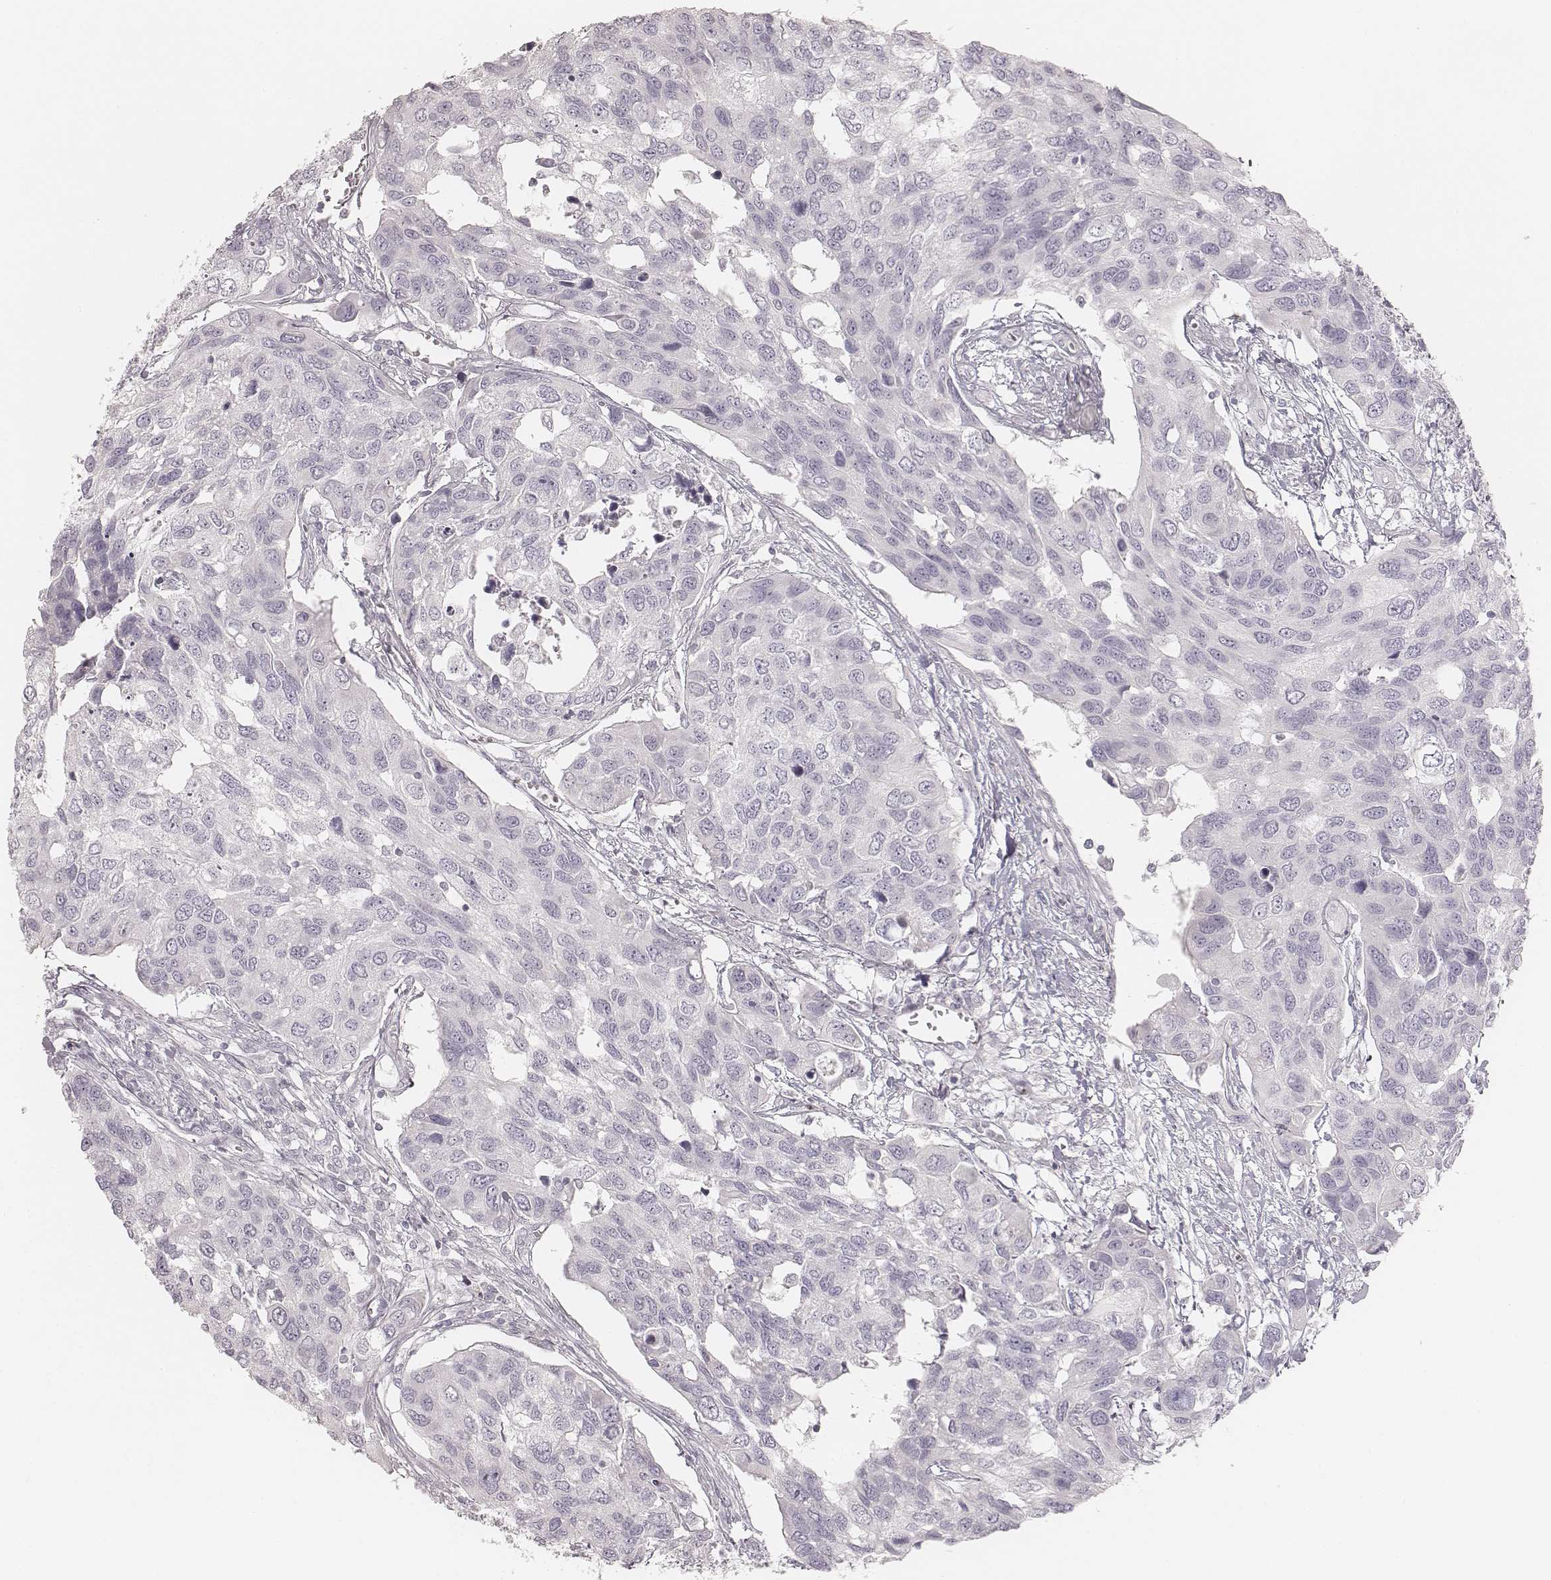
{"staining": {"intensity": "negative", "quantity": "none", "location": "none"}, "tissue": "urothelial cancer", "cell_type": "Tumor cells", "image_type": "cancer", "snomed": [{"axis": "morphology", "description": "Urothelial carcinoma, High grade"}, {"axis": "topography", "description": "Urinary bladder"}], "caption": "Urothelial carcinoma (high-grade) was stained to show a protein in brown. There is no significant expression in tumor cells.", "gene": "KRT72", "patient": {"sex": "male", "age": 60}}